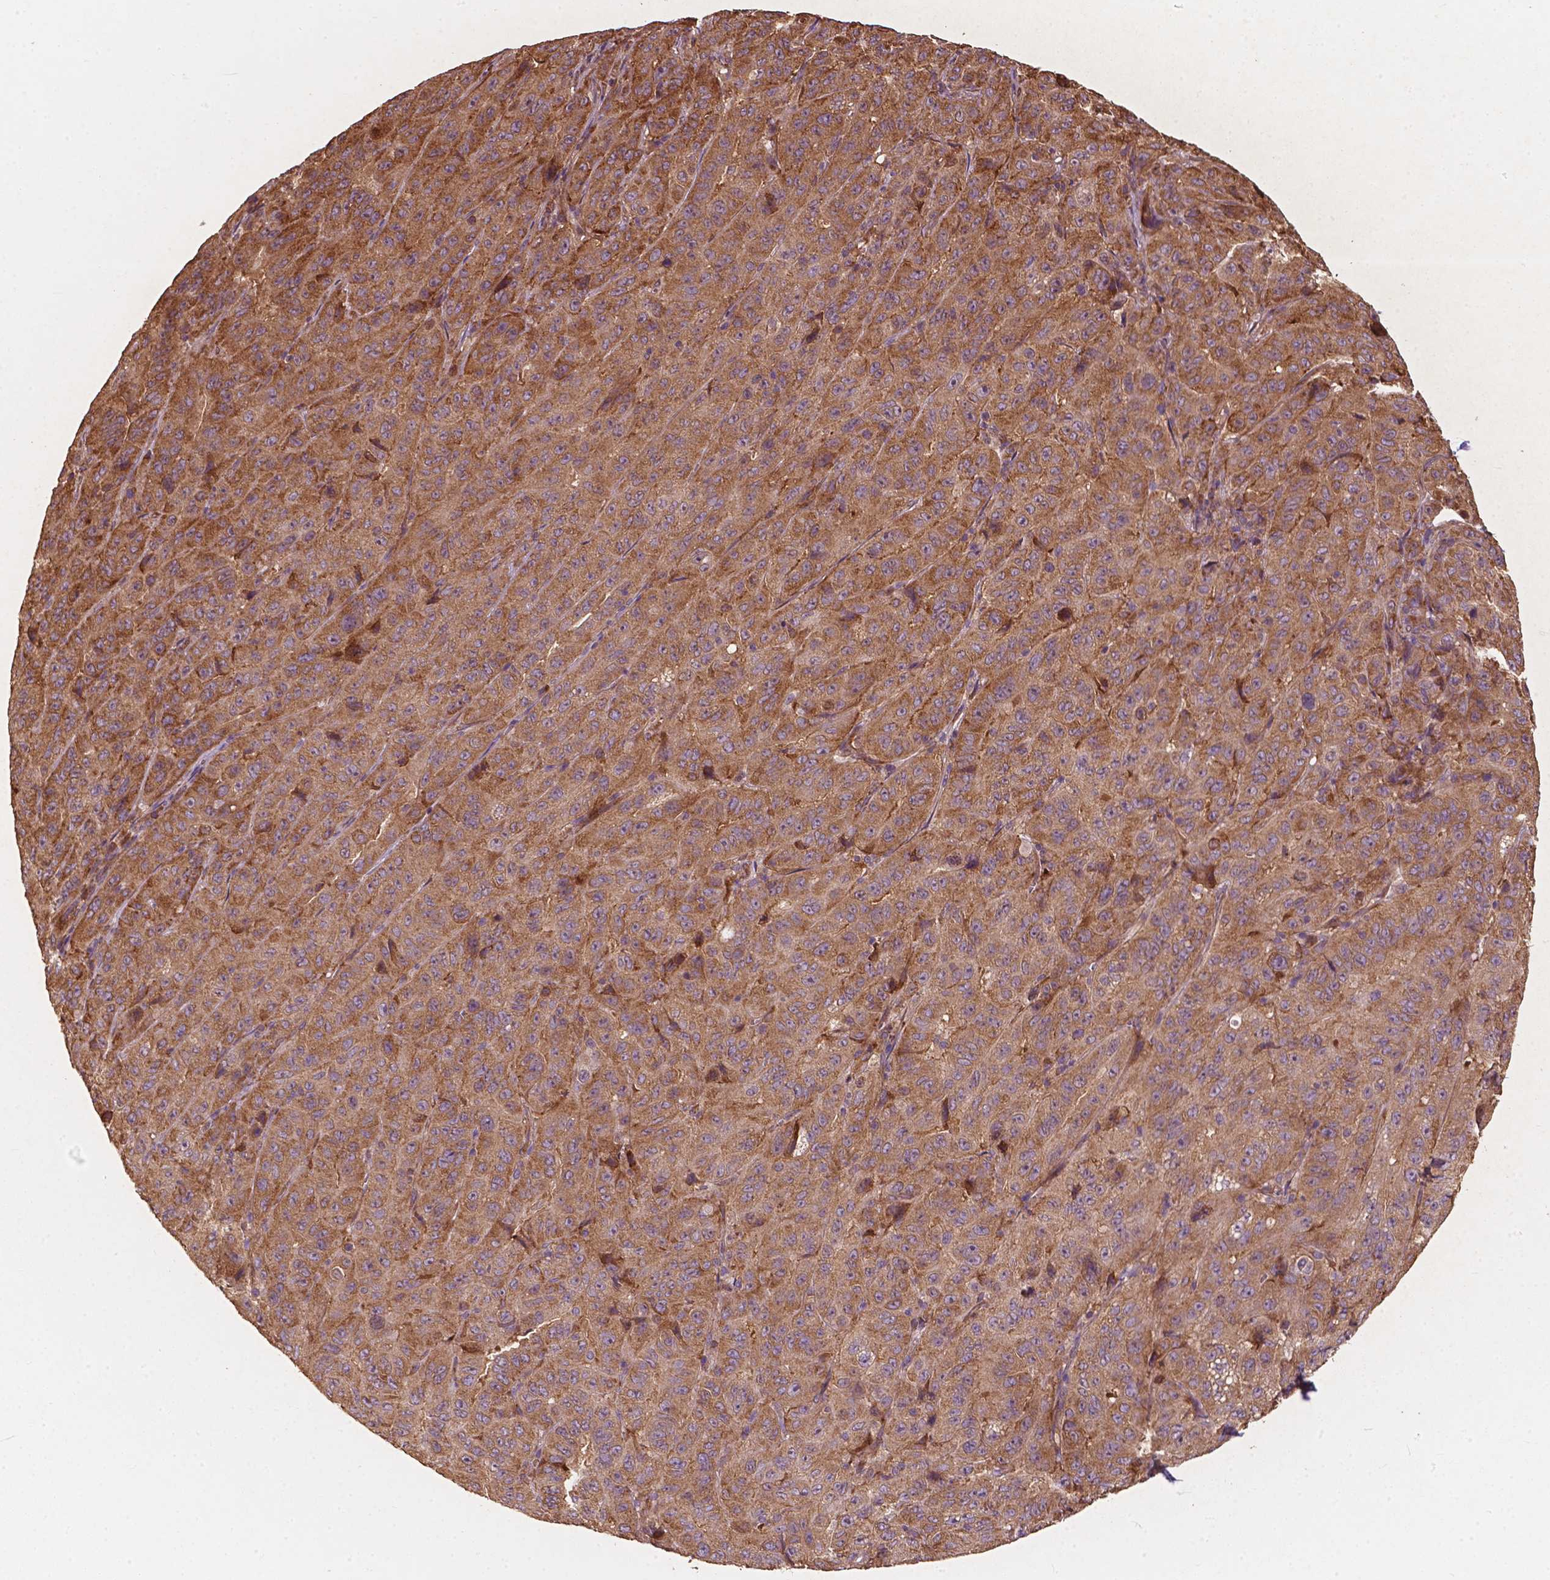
{"staining": {"intensity": "moderate", "quantity": ">75%", "location": "cytoplasmic/membranous"}, "tissue": "pancreatic cancer", "cell_type": "Tumor cells", "image_type": "cancer", "snomed": [{"axis": "morphology", "description": "Adenocarcinoma, NOS"}, {"axis": "topography", "description": "Pancreas"}], "caption": "Immunohistochemical staining of human adenocarcinoma (pancreatic) displays moderate cytoplasmic/membranous protein staining in about >75% of tumor cells.", "gene": "G3BP1", "patient": {"sex": "male", "age": 63}}